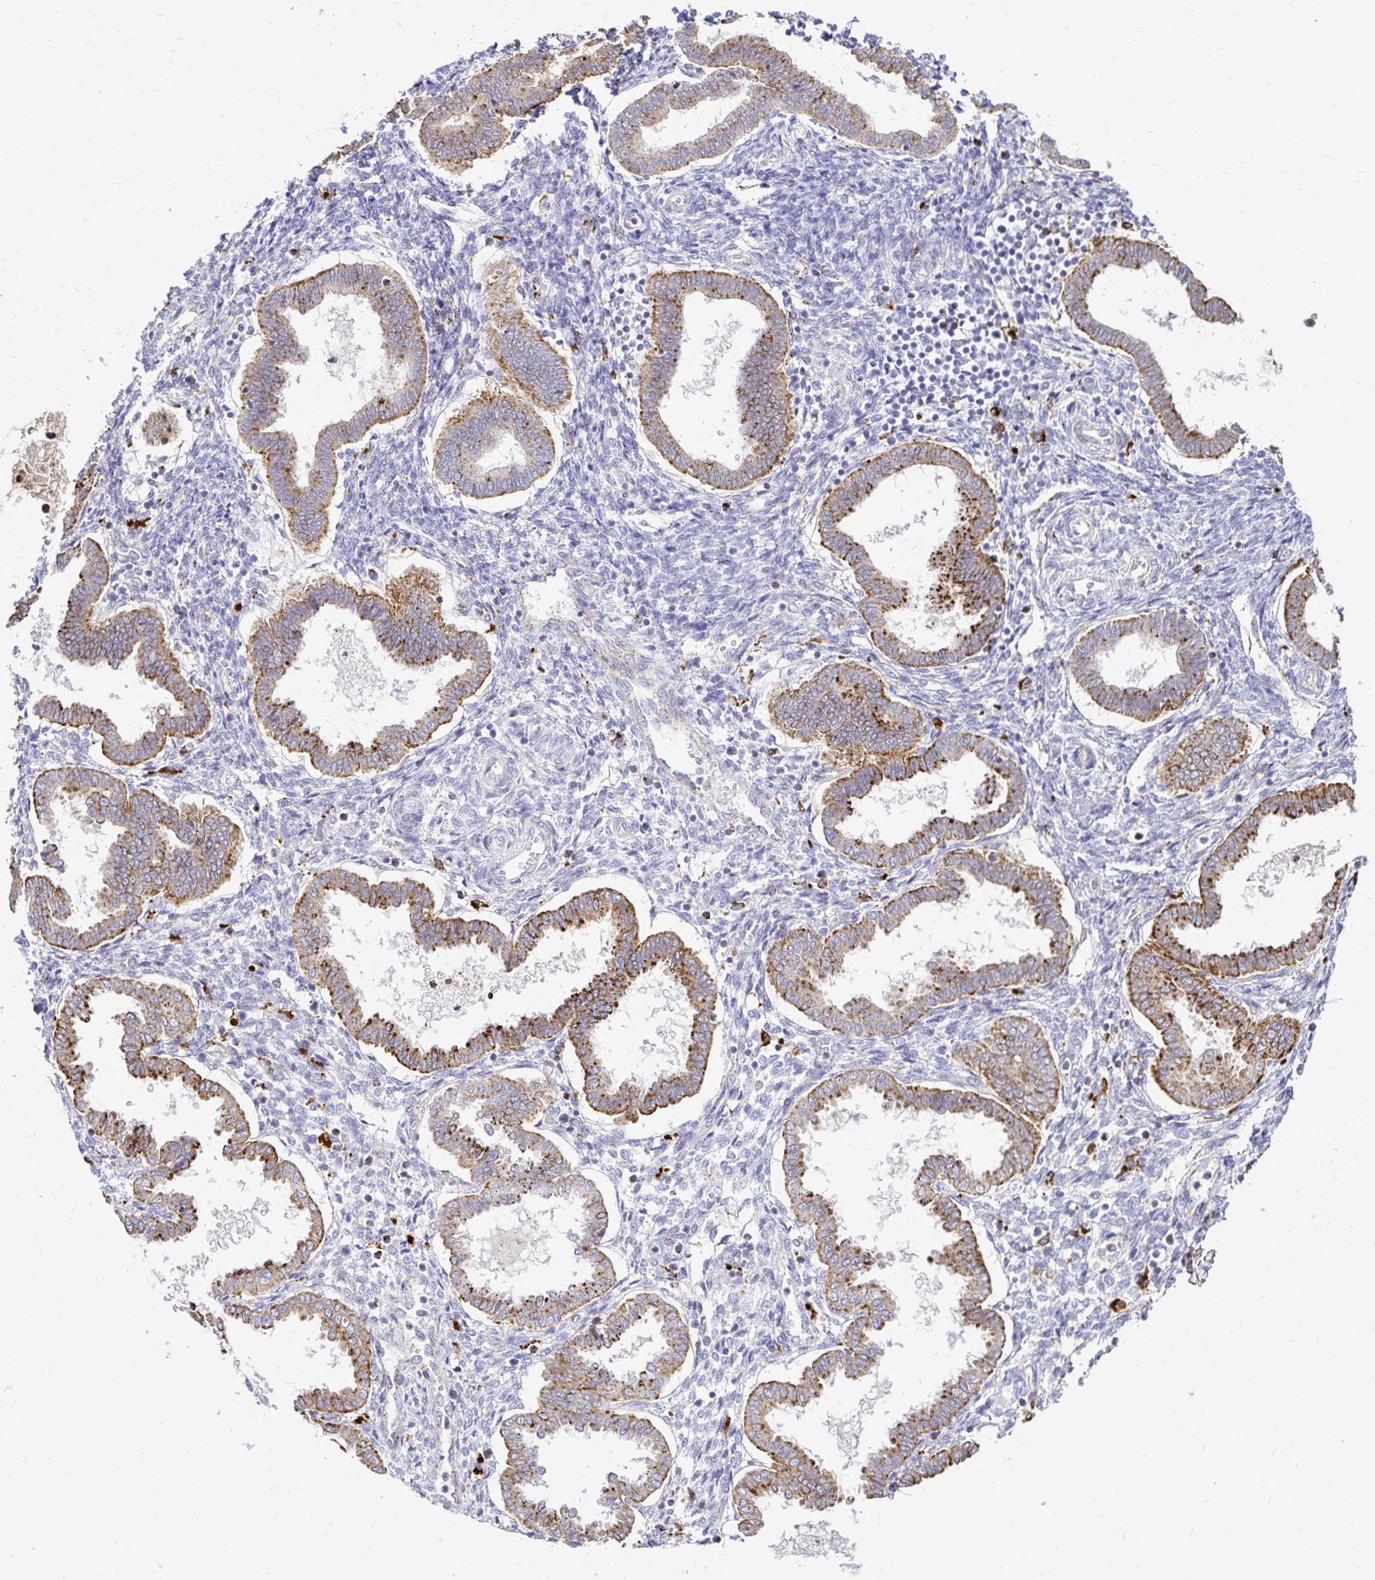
{"staining": {"intensity": "negative", "quantity": "none", "location": "none"}, "tissue": "endometrium", "cell_type": "Cells in endometrial stroma", "image_type": "normal", "snomed": [{"axis": "morphology", "description": "Normal tissue, NOS"}, {"axis": "topography", "description": "Endometrium"}], "caption": "Immunohistochemistry of benign endometrium demonstrates no staining in cells in endometrial stroma. (DAB immunohistochemistry visualized using brightfield microscopy, high magnification).", "gene": "FUCA1", "patient": {"sex": "female", "age": 24}}